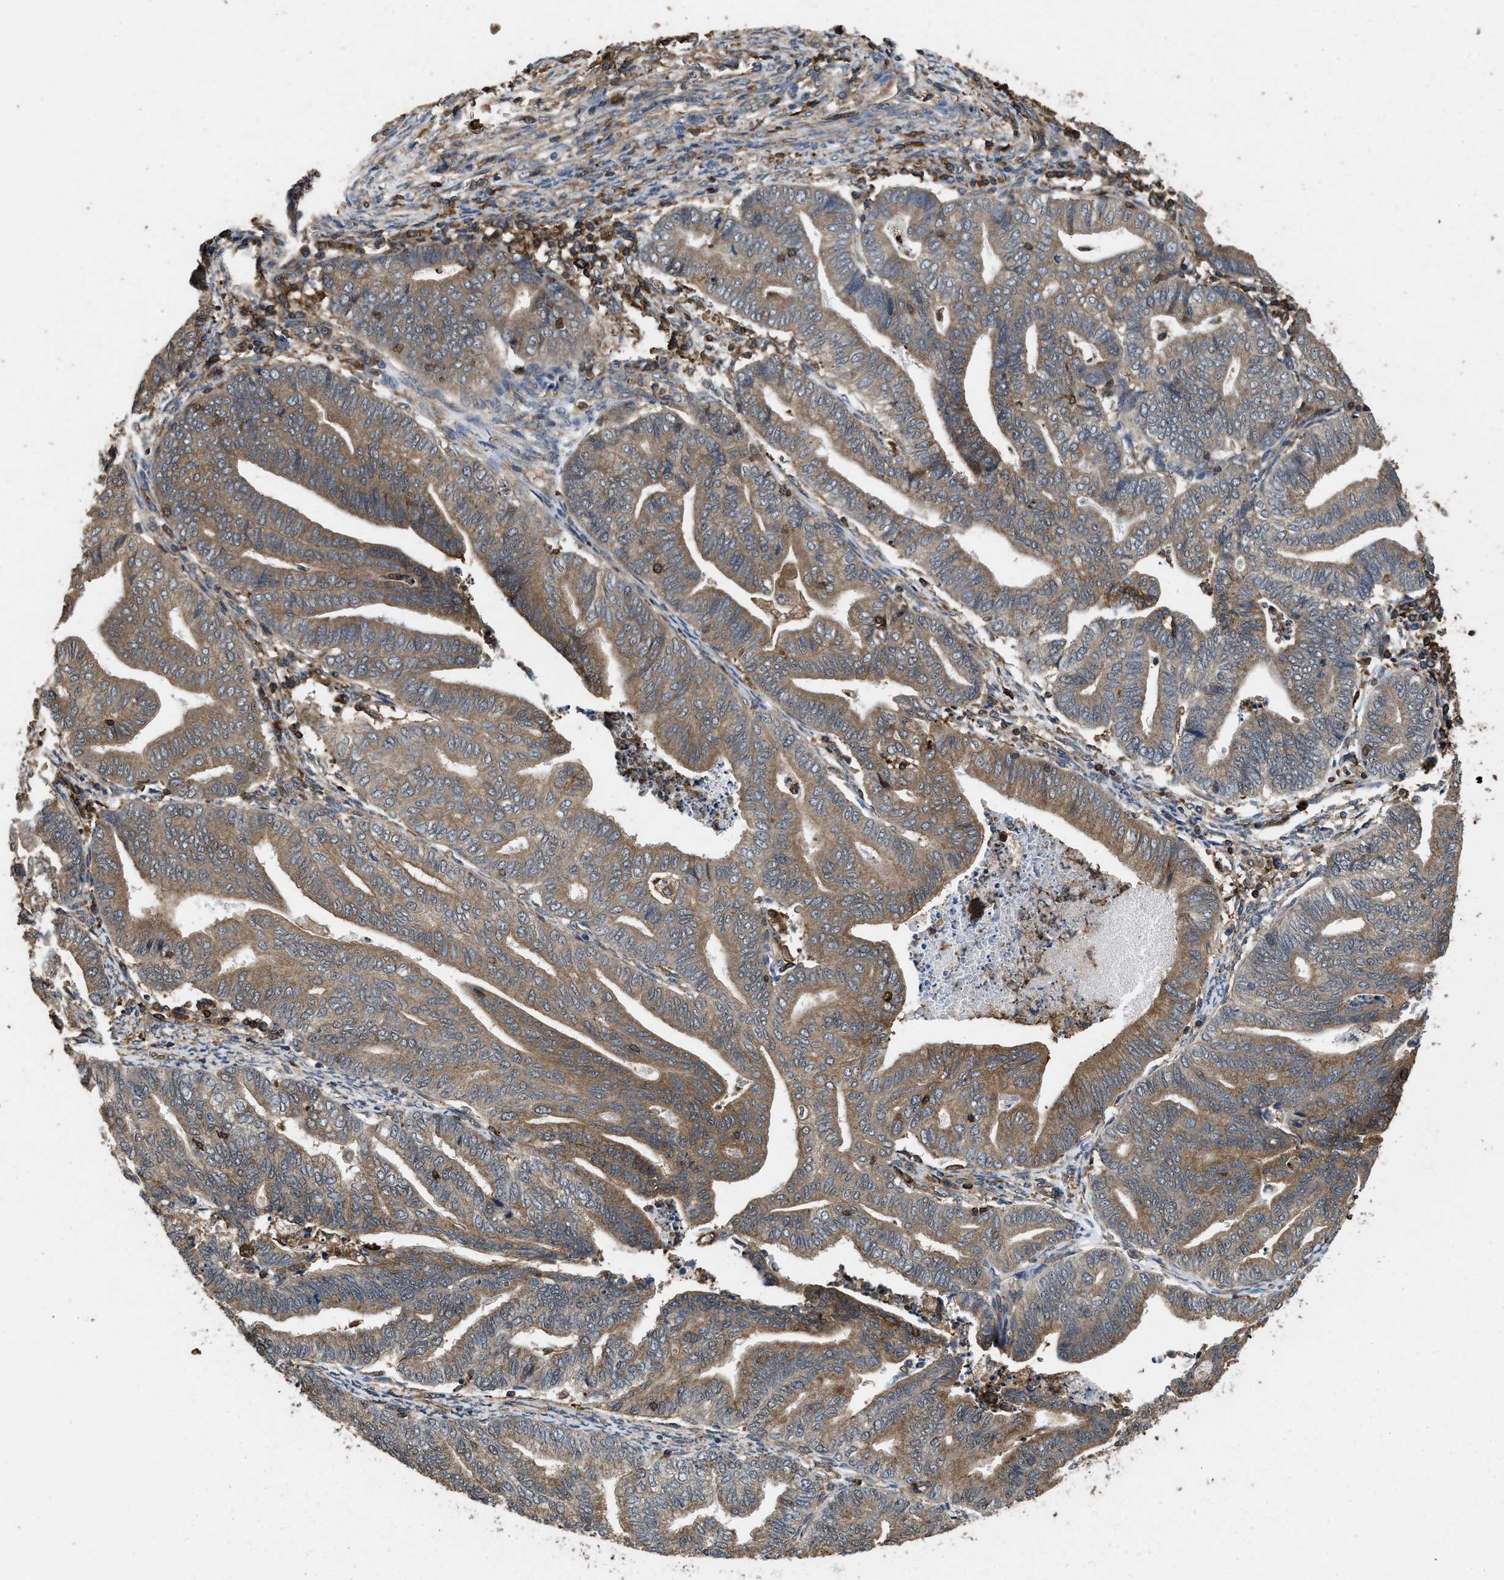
{"staining": {"intensity": "moderate", "quantity": ">75%", "location": "cytoplasmic/membranous"}, "tissue": "endometrial cancer", "cell_type": "Tumor cells", "image_type": "cancer", "snomed": [{"axis": "morphology", "description": "Adenocarcinoma, NOS"}, {"axis": "topography", "description": "Endometrium"}], "caption": "The micrograph shows a brown stain indicating the presence of a protein in the cytoplasmic/membranous of tumor cells in adenocarcinoma (endometrial). (DAB IHC, brown staining for protein, blue staining for nuclei).", "gene": "LINGO2", "patient": {"sex": "female", "age": 79}}